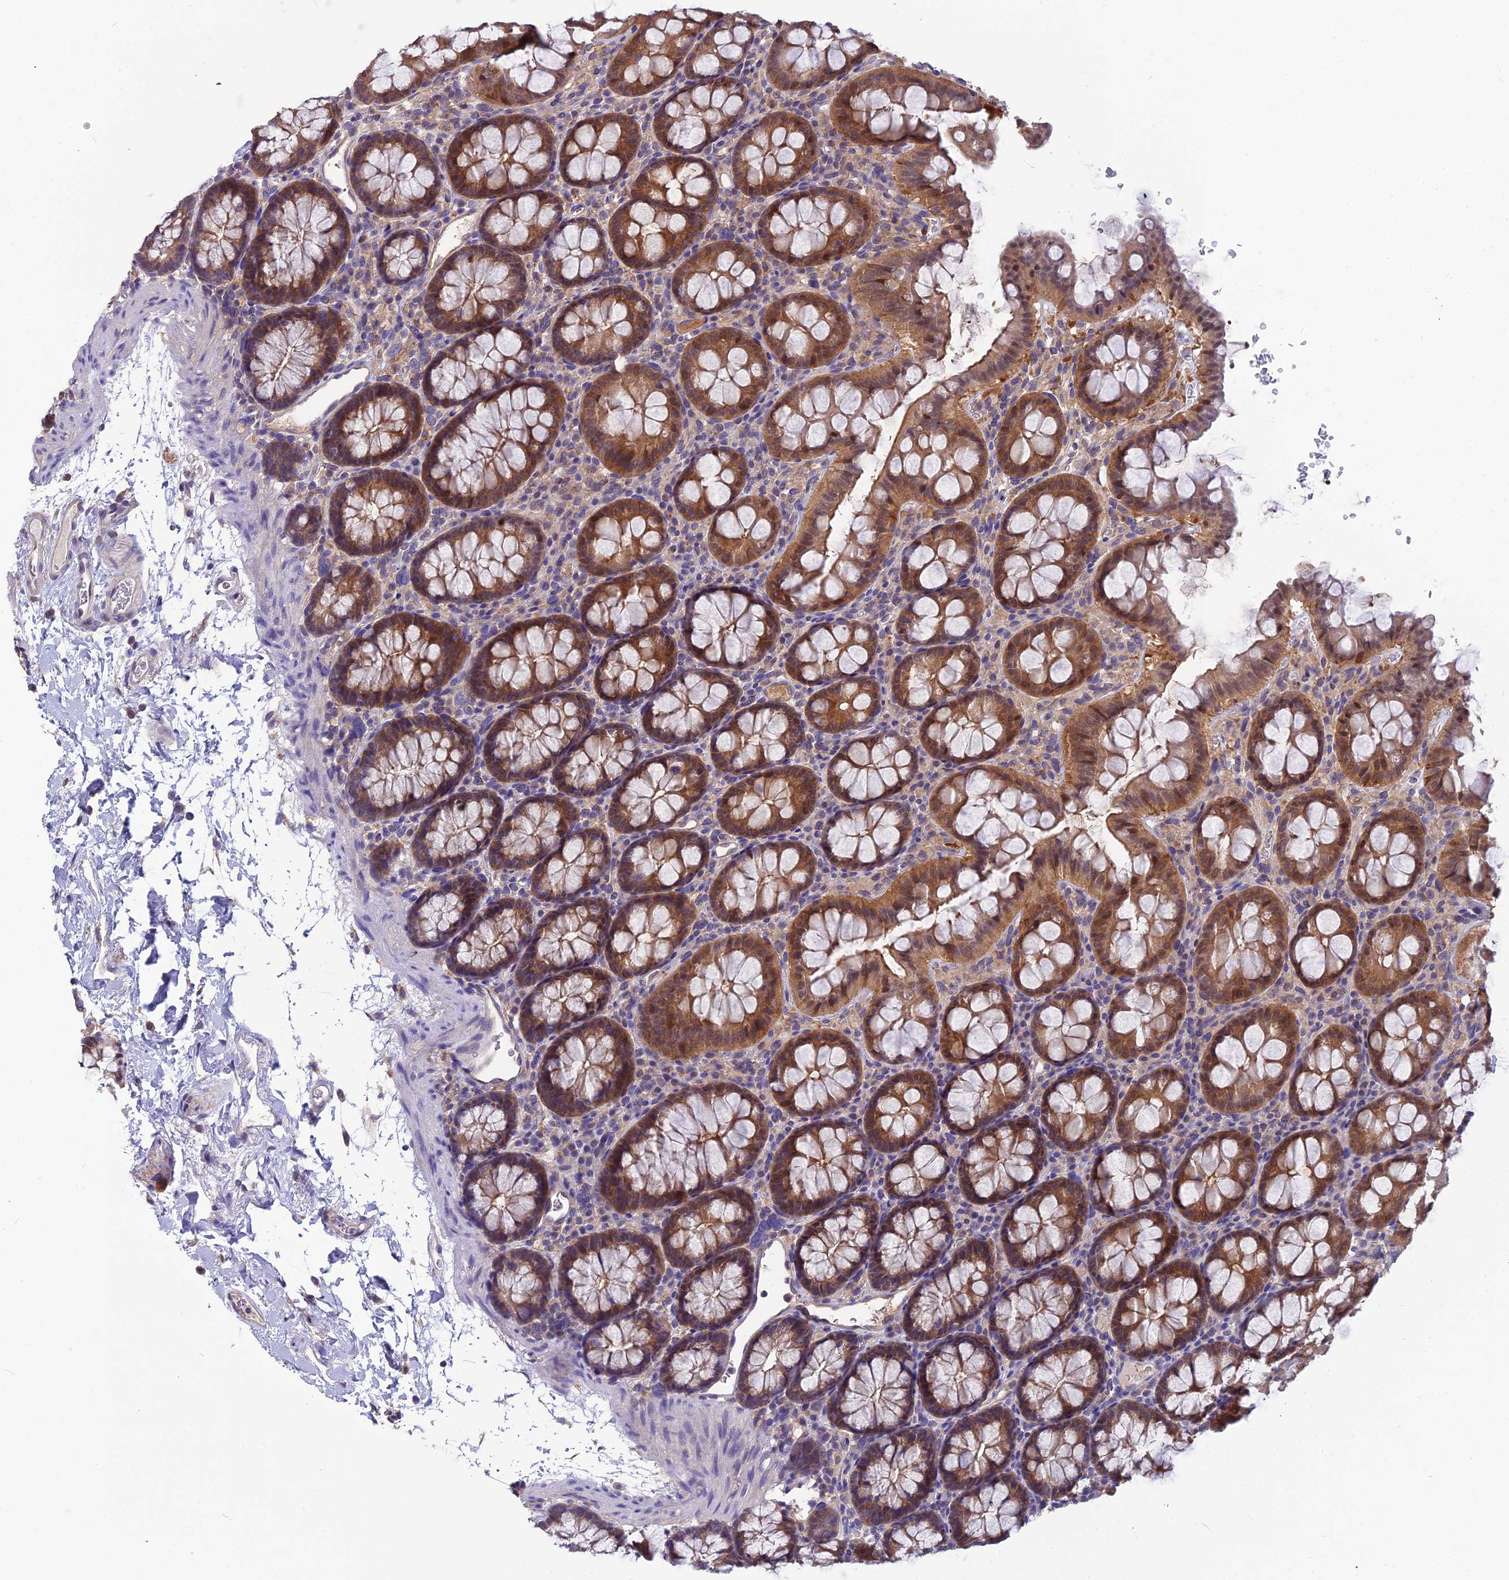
{"staining": {"intensity": "weak", "quantity": ">75%", "location": "cytoplasmic/membranous"}, "tissue": "colon", "cell_type": "Endothelial cells", "image_type": "normal", "snomed": [{"axis": "morphology", "description": "Normal tissue, NOS"}, {"axis": "topography", "description": "Colon"}], "caption": "A high-resolution image shows immunohistochemistry (IHC) staining of normal colon, which demonstrates weak cytoplasmic/membranous staining in approximately >75% of endothelial cells. Using DAB (3,3'-diaminobenzidine) (brown) and hematoxylin (blue) stains, captured at high magnification using brightfield microscopy.", "gene": "MVD", "patient": {"sex": "male", "age": 75}}